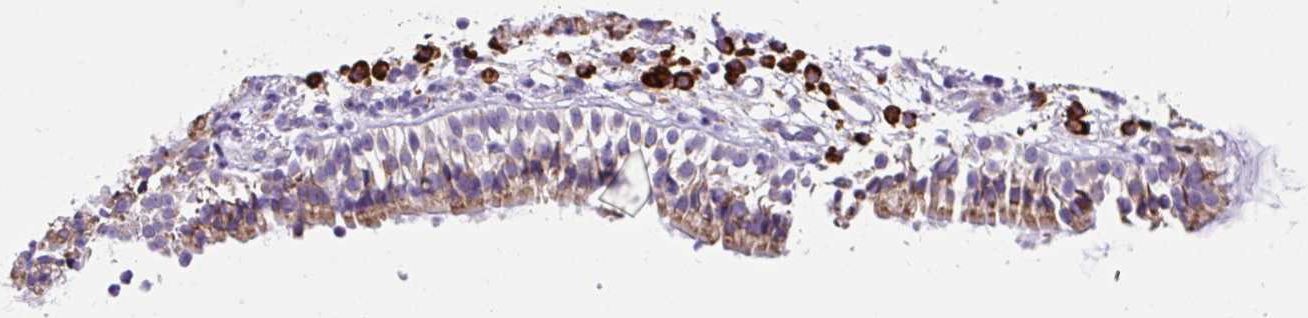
{"staining": {"intensity": "moderate", "quantity": "25%-75%", "location": "cytoplasmic/membranous"}, "tissue": "nasopharynx", "cell_type": "Respiratory epithelial cells", "image_type": "normal", "snomed": [{"axis": "morphology", "description": "Normal tissue, NOS"}, {"axis": "topography", "description": "Nasopharynx"}], "caption": "Human nasopharynx stained with a brown dye displays moderate cytoplasmic/membranous positive expression in approximately 25%-75% of respiratory epithelial cells.", "gene": "DDOST", "patient": {"sex": "male", "age": 21}}